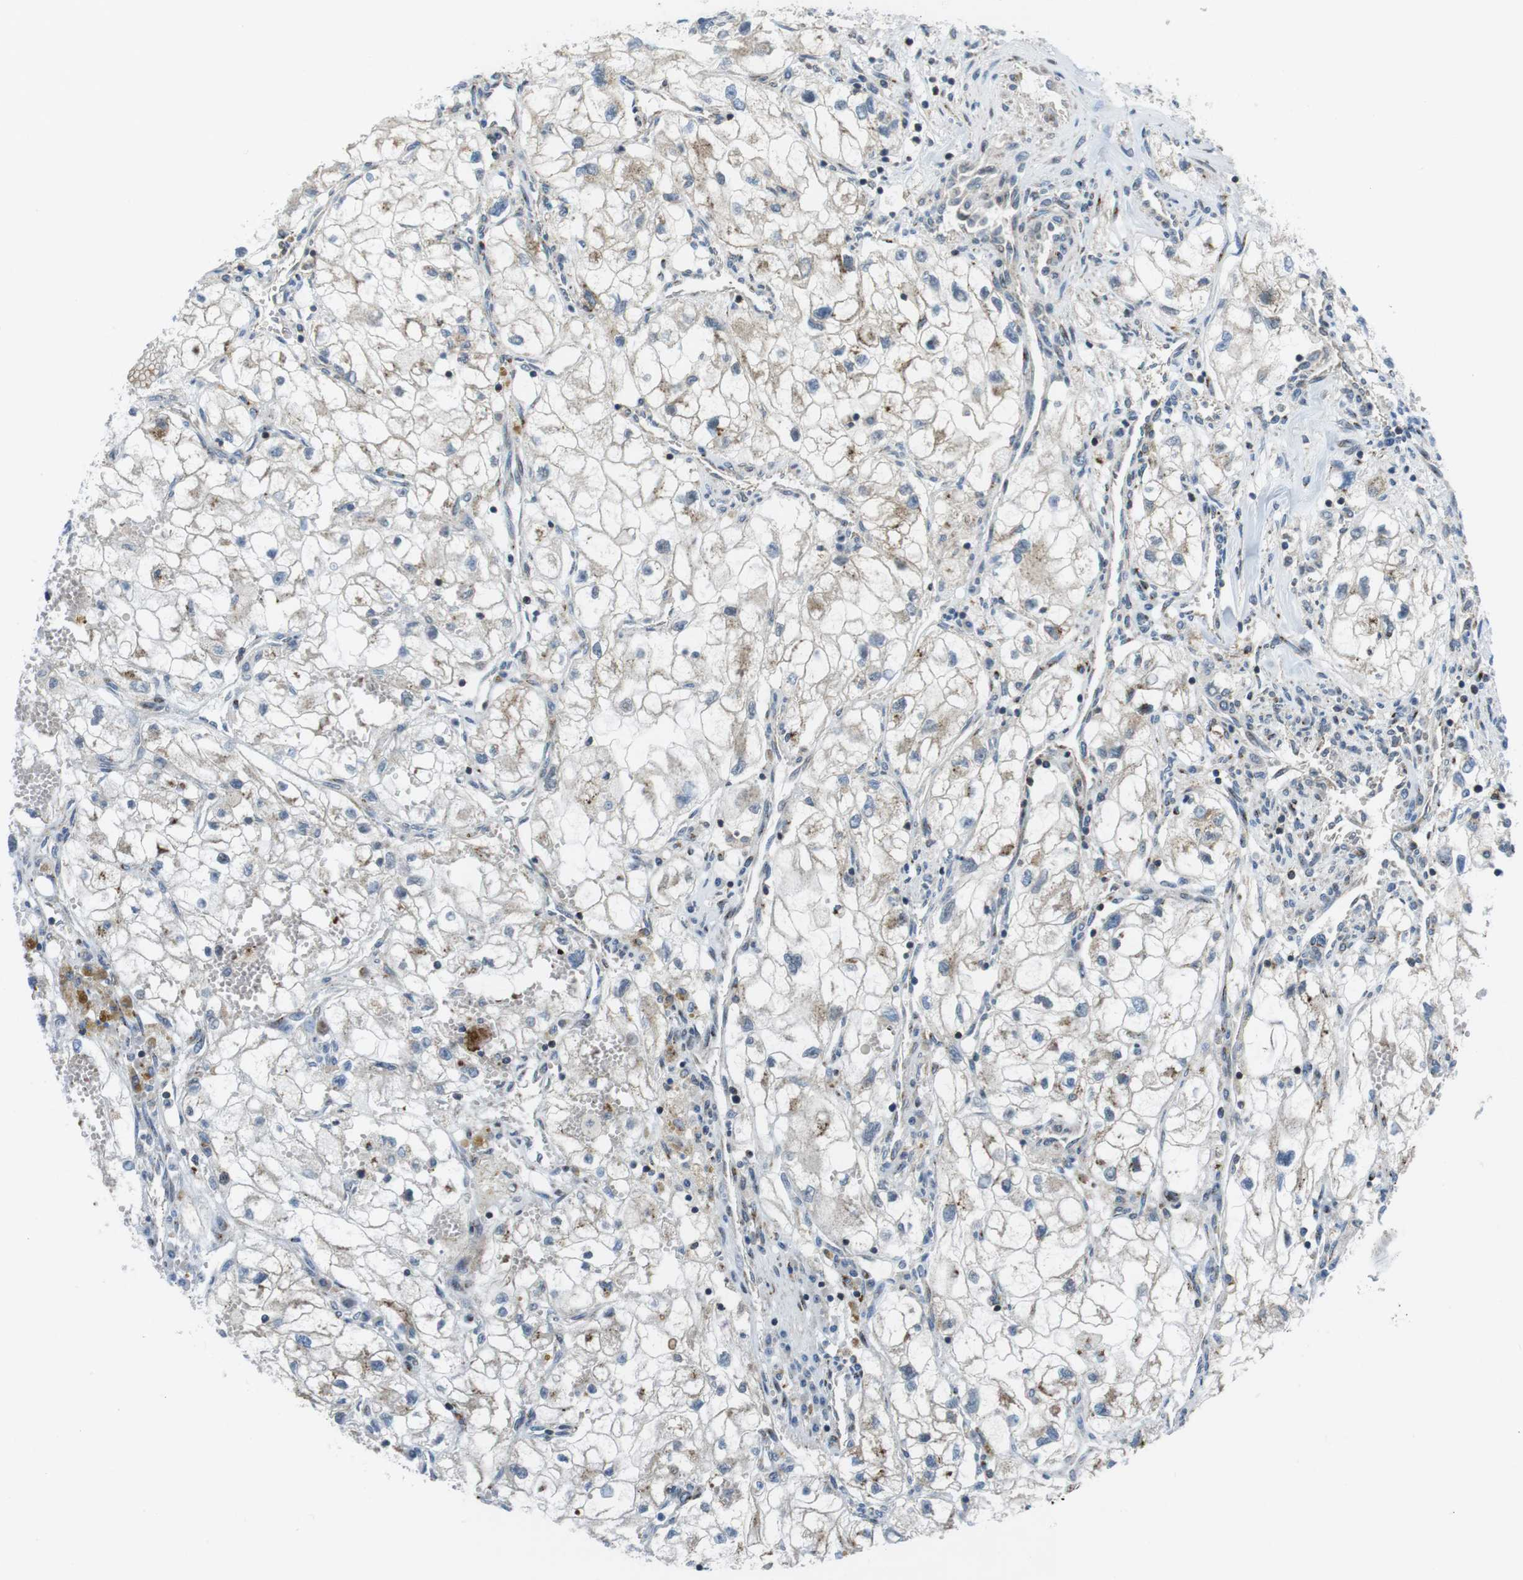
{"staining": {"intensity": "negative", "quantity": "none", "location": "none"}, "tissue": "renal cancer", "cell_type": "Tumor cells", "image_type": "cancer", "snomed": [{"axis": "morphology", "description": "Adenocarcinoma, NOS"}, {"axis": "topography", "description": "Kidney"}], "caption": "This is a photomicrograph of IHC staining of renal cancer (adenocarcinoma), which shows no expression in tumor cells.", "gene": "CUL7", "patient": {"sex": "female", "age": 70}}